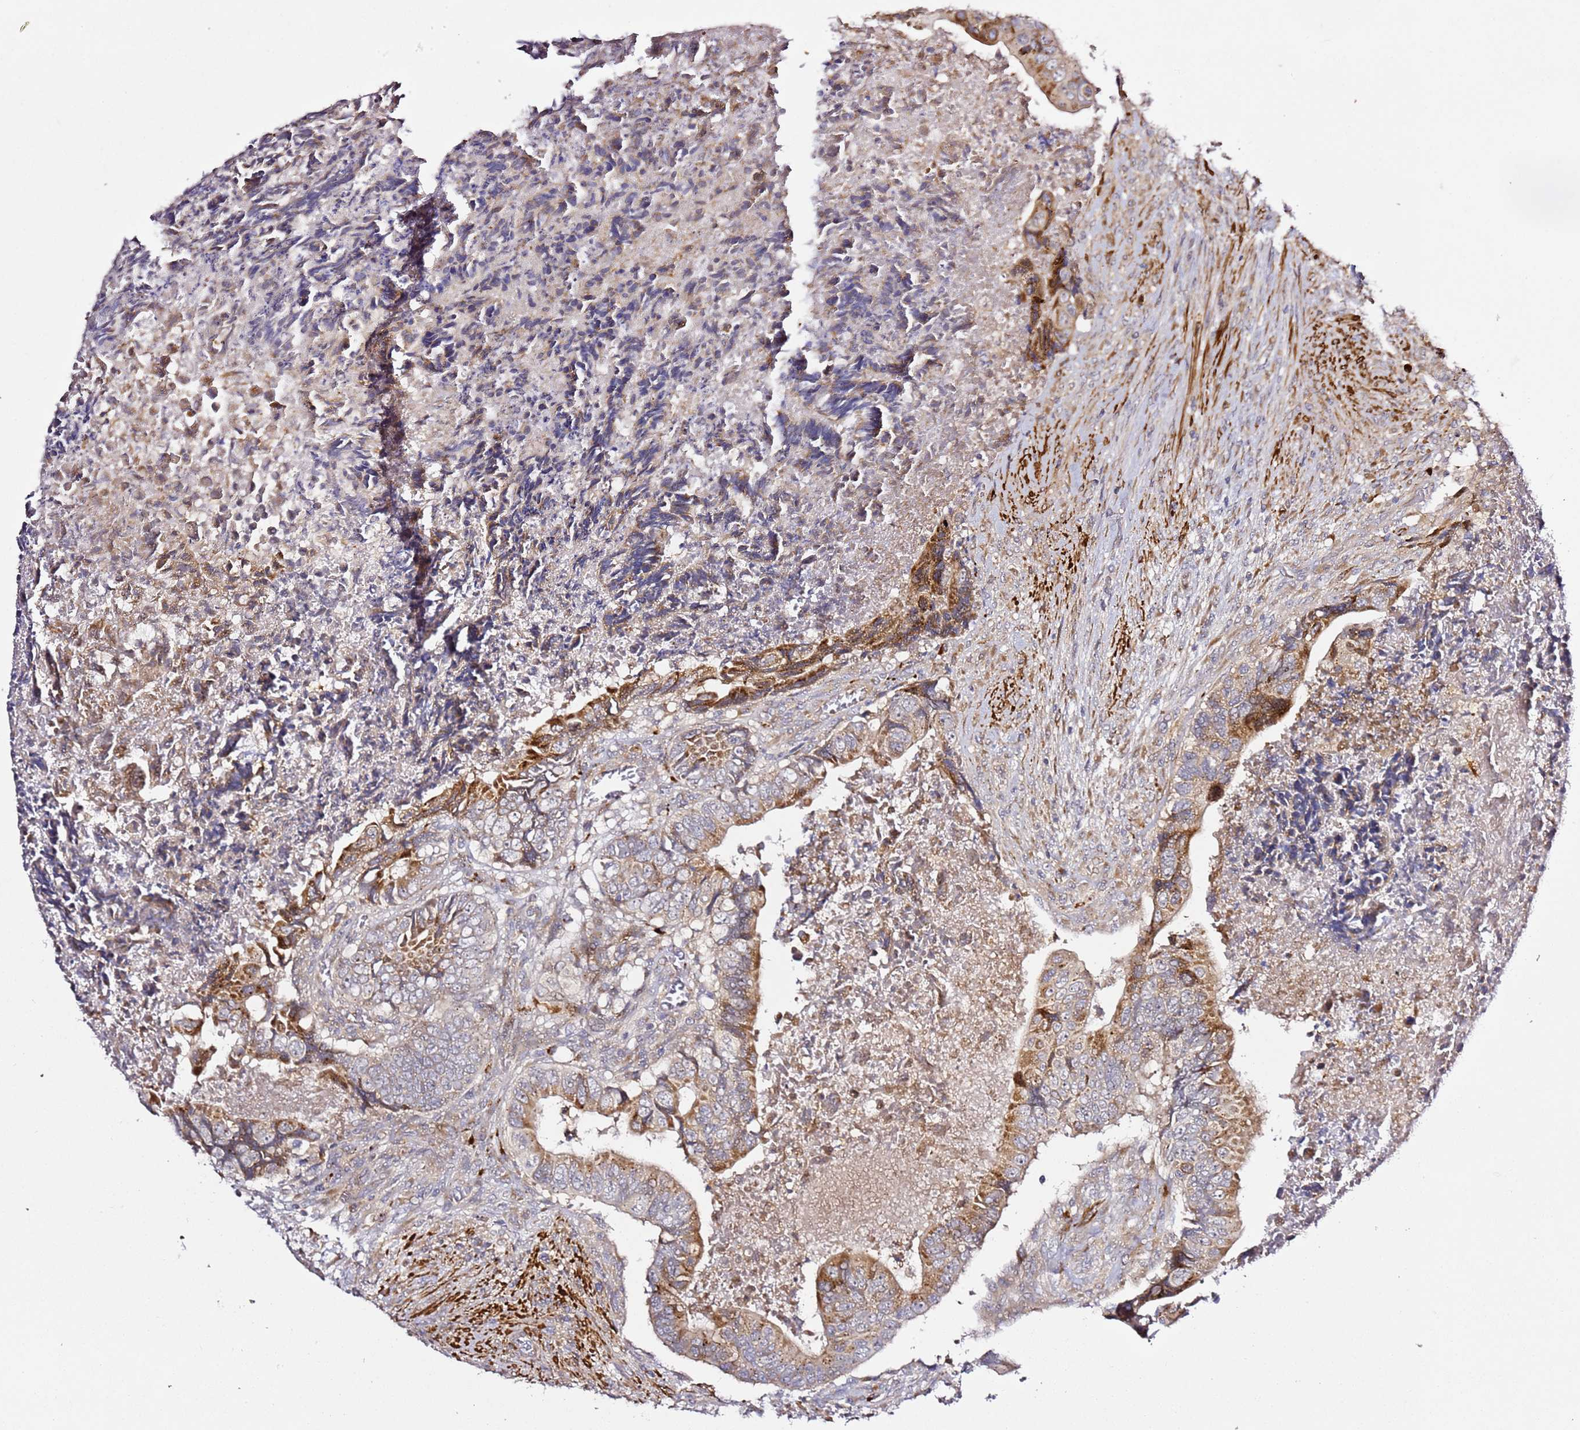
{"staining": {"intensity": "moderate", "quantity": ">75%", "location": "cytoplasmic/membranous"}, "tissue": "colorectal cancer", "cell_type": "Tumor cells", "image_type": "cancer", "snomed": [{"axis": "morphology", "description": "Adenocarcinoma, NOS"}, {"axis": "topography", "description": "Rectum"}], "caption": "A brown stain highlights moderate cytoplasmic/membranous expression of a protein in human adenocarcinoma (colorectal) tumor cells.", "gene": "PVRIG", "patient": {"sex": "female", "age": 78}}